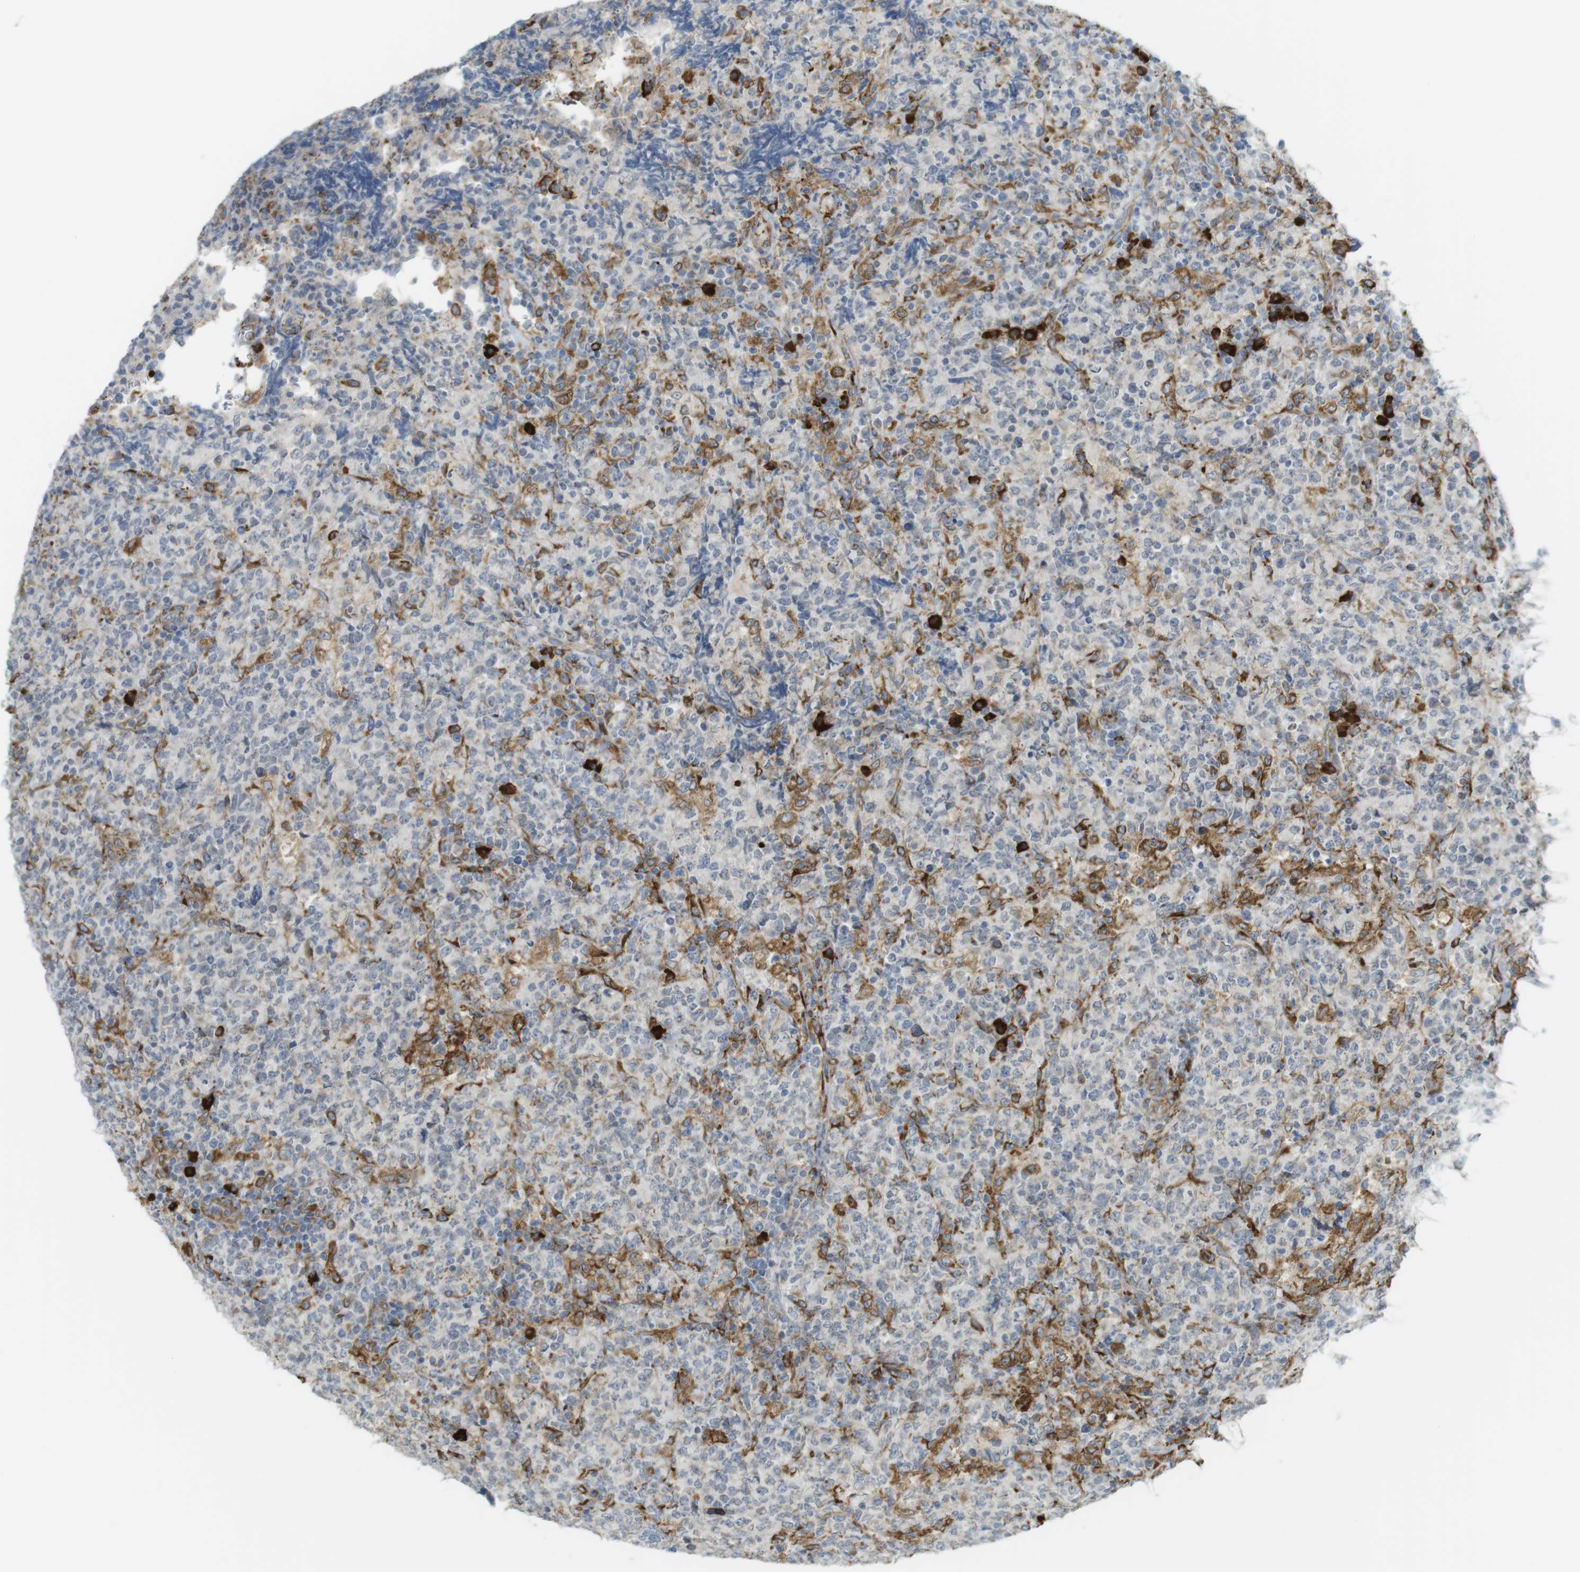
{"staining": {"intensity": "strong", "quantity": "<25%", "location": "cytoplasmic/membranous"}, "tissue": "lymphoma", "cell_type": "Tumor cells", "image_type": "cancer", "snomed": [{"axis": "morphology", "description": "Malignant lymphoma, non-Hodgkin's type, High grade"}, {"axis": "topography", "description": "Tonsil"}], "caption": "A photomicrograph of lymphoma stained for a protein shows strong cytoplasmic/membranous brown staining in tumor cells. The staining was performed using DAB (3,3'-diaminobenzidine) to visualize the protein expression in brown, while the nuclei were stained in blue with hematoxylin (Magnification: 20x).", "gene": "MBOAT2", "patient": {"sex": "female", "age": 36}}